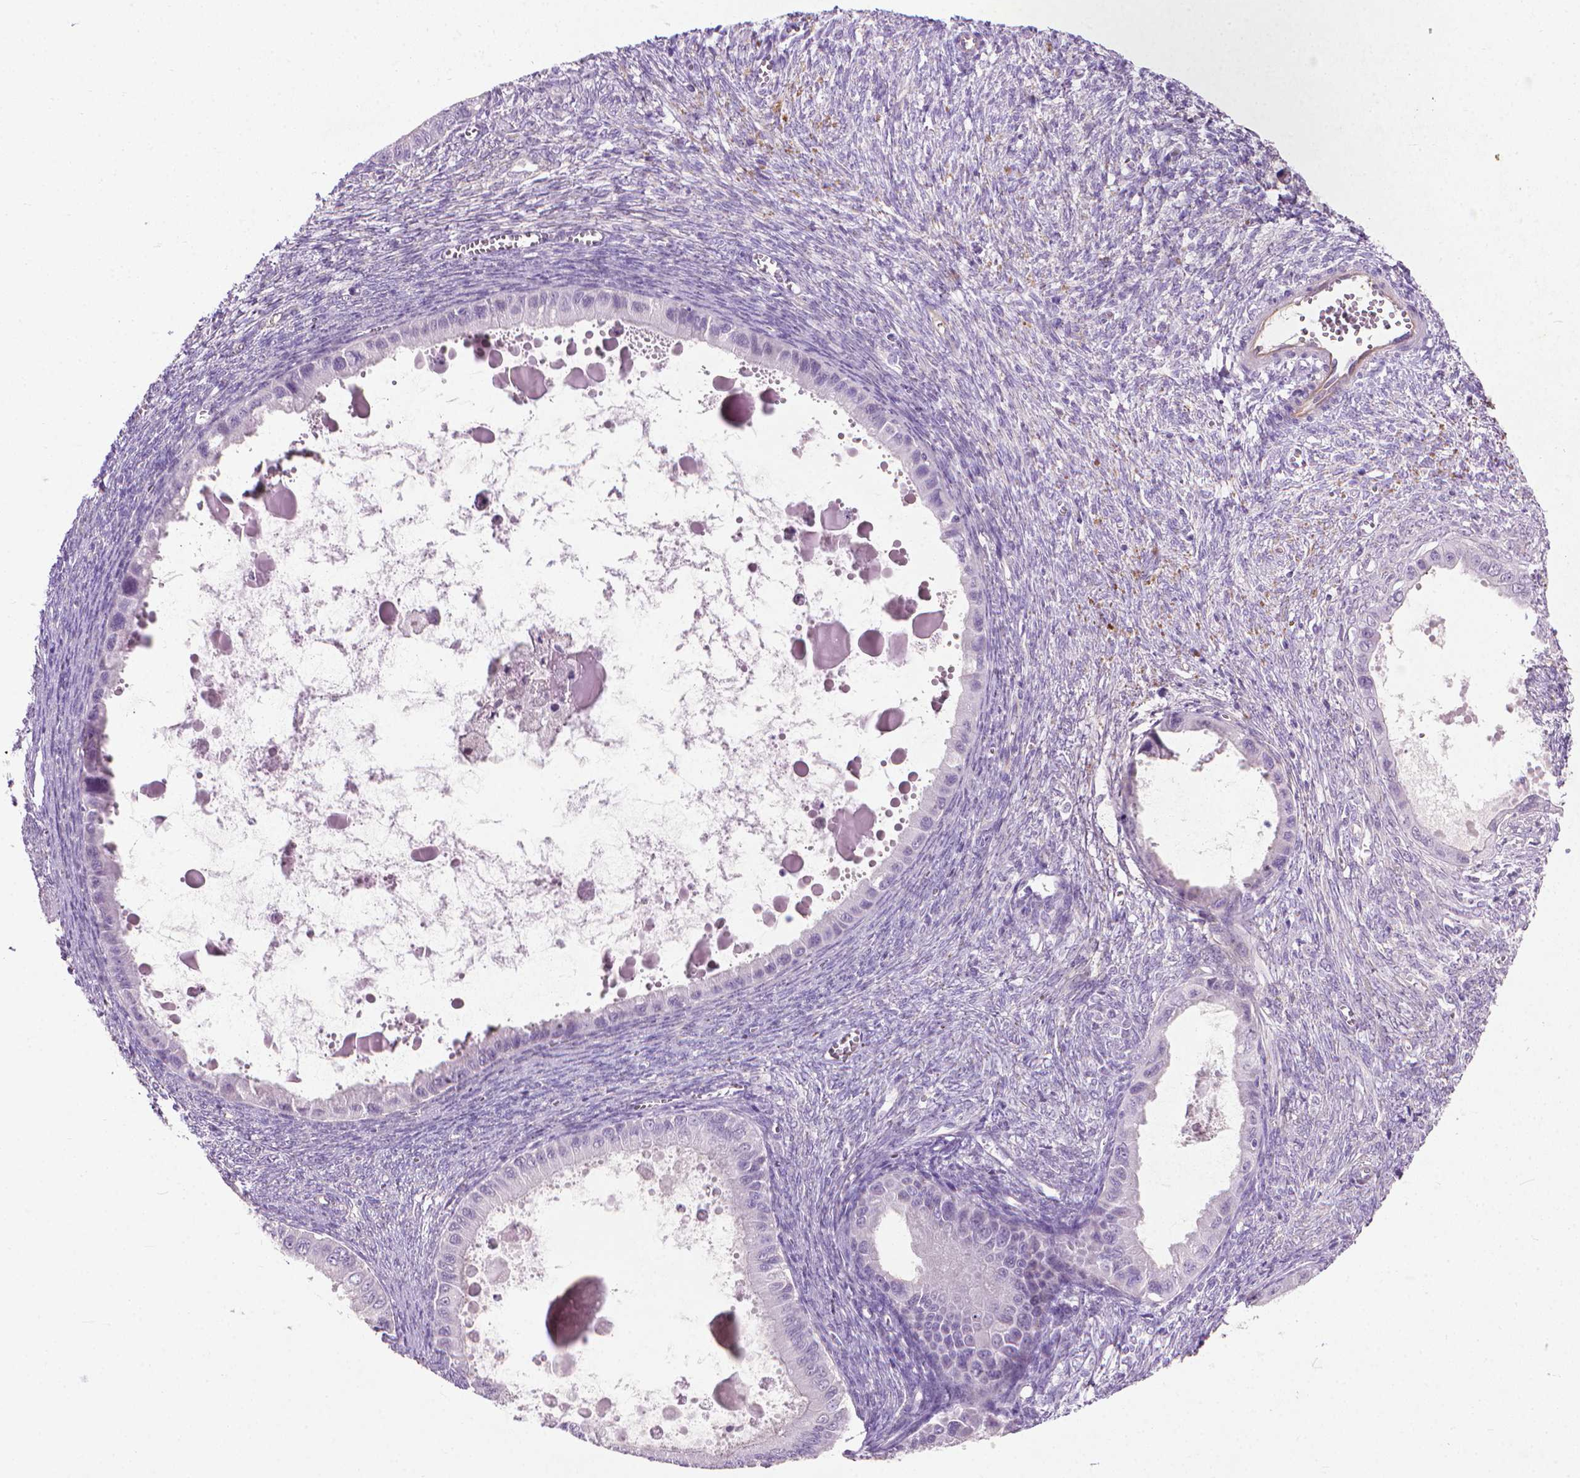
{"staining": {"intensity": "negative", "quantity": "none", "location": "none"}, "tissue": "ovarian cancer", "cell_type": "Tumor cells", "image_type": "cancer", "snomed": [{"axis": "morphology", "description": "Cystadenocarcinoma, mucinous, NOS"}, {"axis": "topography", "description": "Ovary"}], "caption": "Immunohistochemical staining of human ovarian cancer (mucinous cystadenocarcinoma) reveals no significant expression in tumor cells. (DAB immunohistochemistry visualized using brightfield microscopy, high magnification).", "gene": "KRT73", "patient": {"sex": "female", "age": 64}}